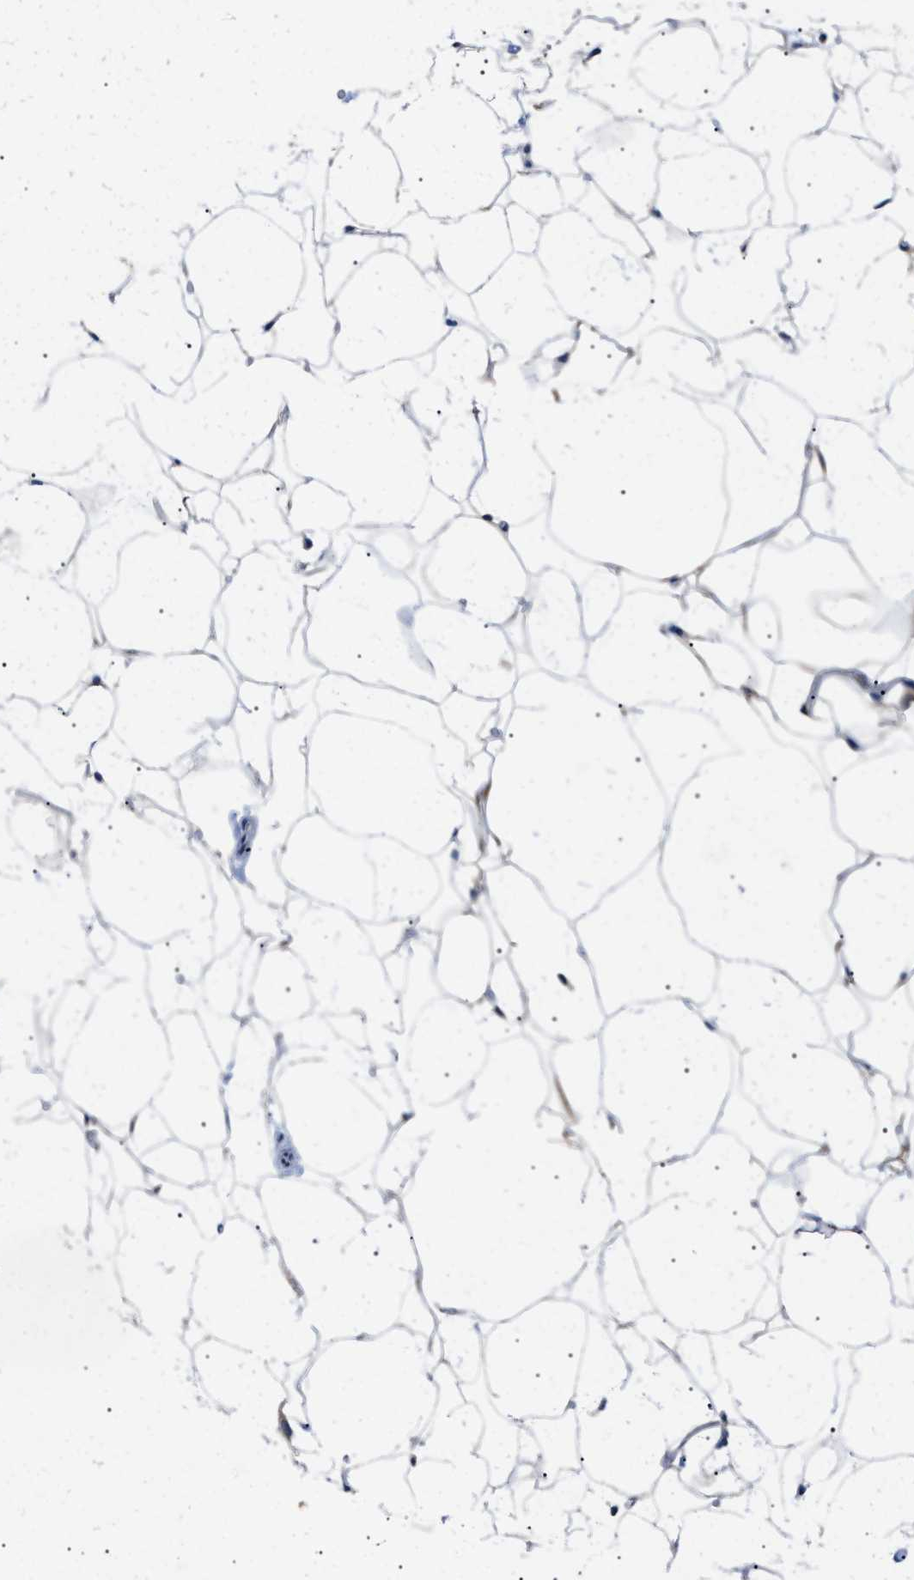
{"staining": {"intensity": "negative", "quantity": "none", "location": "none"}, "tissue": "adipose tissue", "cell_type": "Adipocytes", "image_type": "normal", "snomed": [{"axis": "morphology", "description": "Normal tissue, NOS"}, {"axis": "topography", "description": "Breast"}, {"axis": "topography", "description": "Soft tissue"}], "caption": "Immunohistochemistry of unremarkable adipose tissue displays no staining in adipocytes.", "gene": "DERL1", "patient": {"sex": "female", "age": 75}}